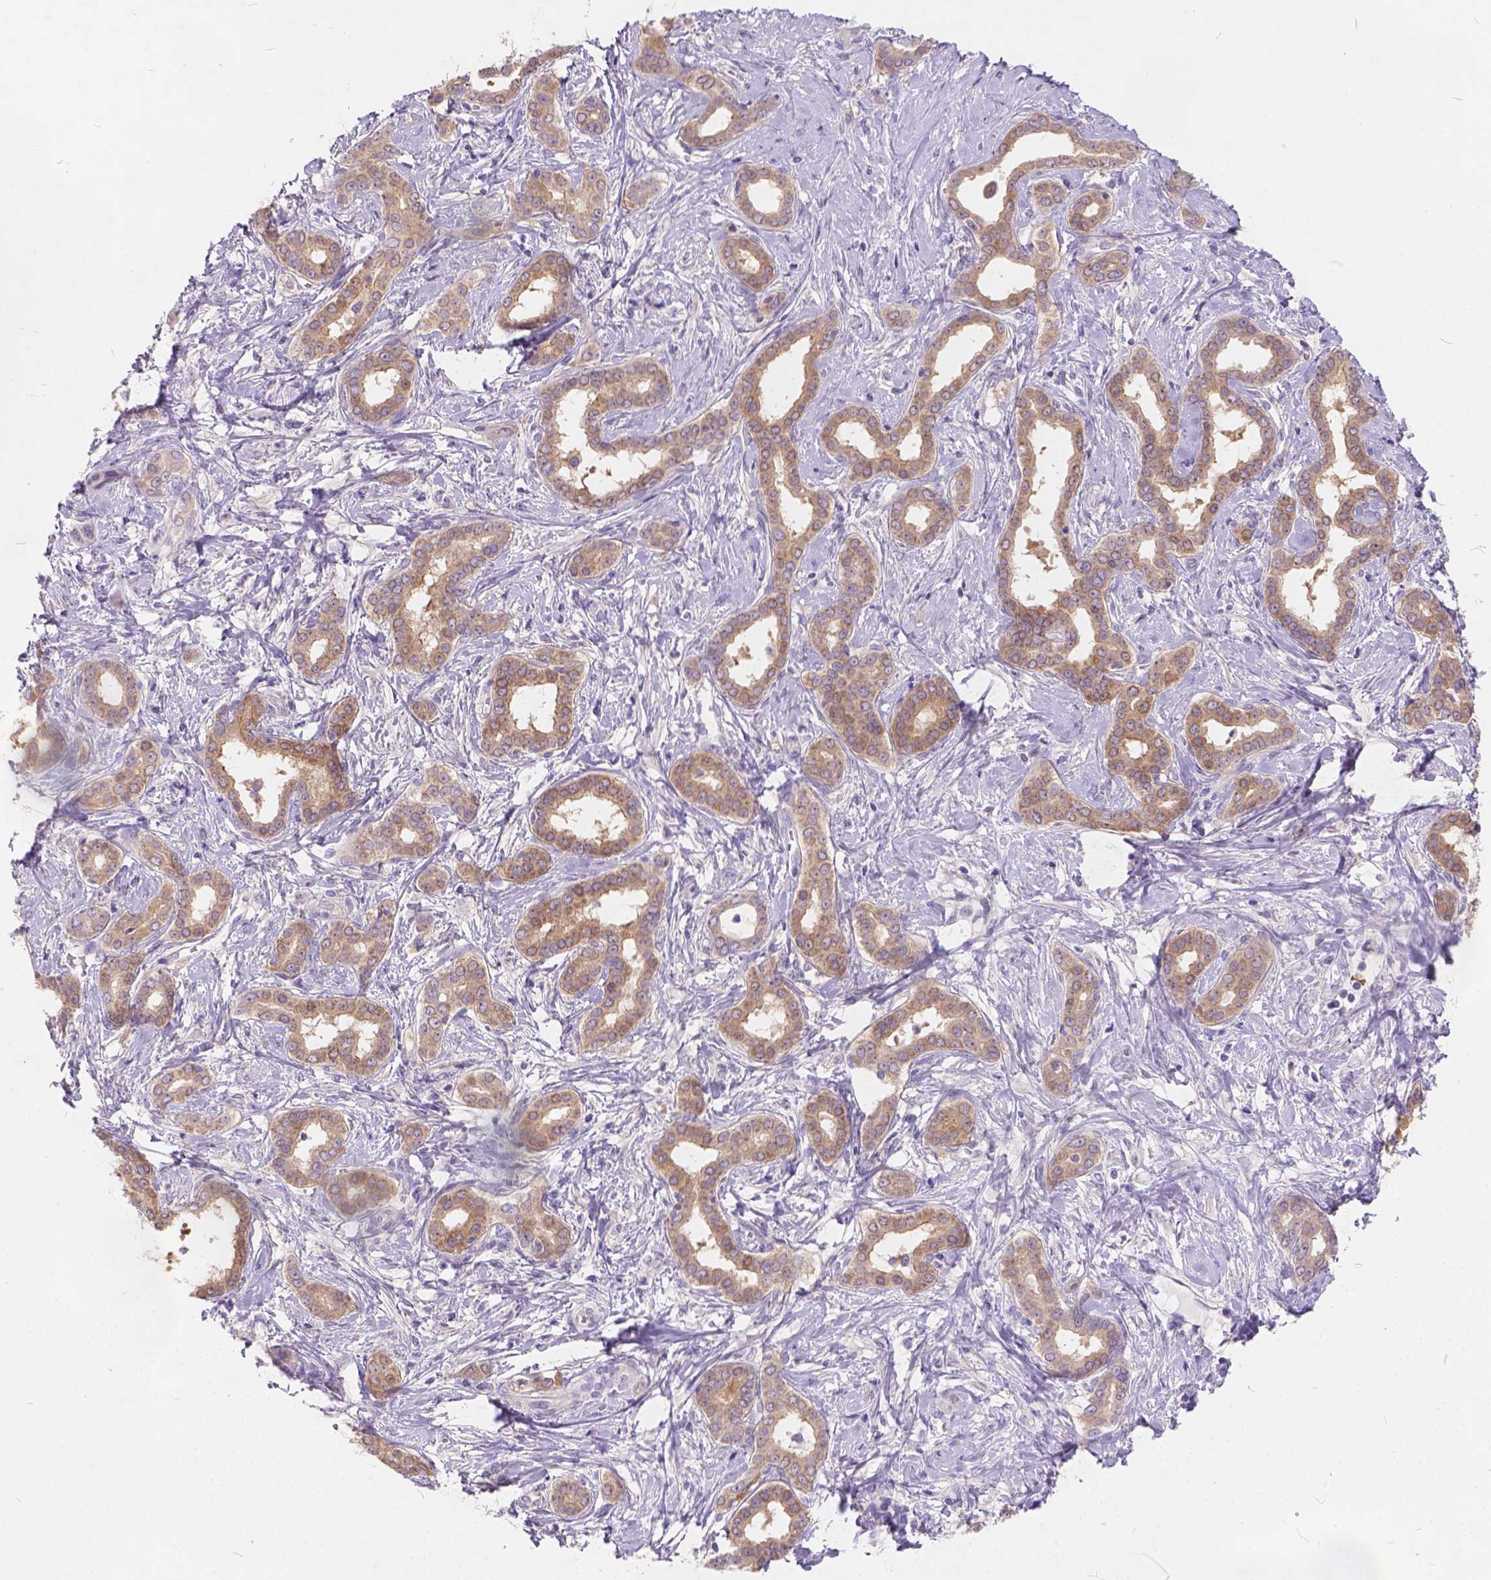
{"staining": {"intensity": "weak", "quantity": ">75%", "location": "cytoplasmic/membranous"}, "tissue": "liver cancer", "cell_type": "Tumor cells", "image_type": "cancer", "snomed": [{"axis": "morphology", "description": "Cholangiocarcinoma"}, {"axis": "topography", "description": "Liver"}], "caption": "Tumor cells reveal low levels of weak cytoplasmic/membranous staining in about >75% of cells in human liver cancer.", "gene": "PEX11G", "patient": {"sex": "female", "age": 47}}